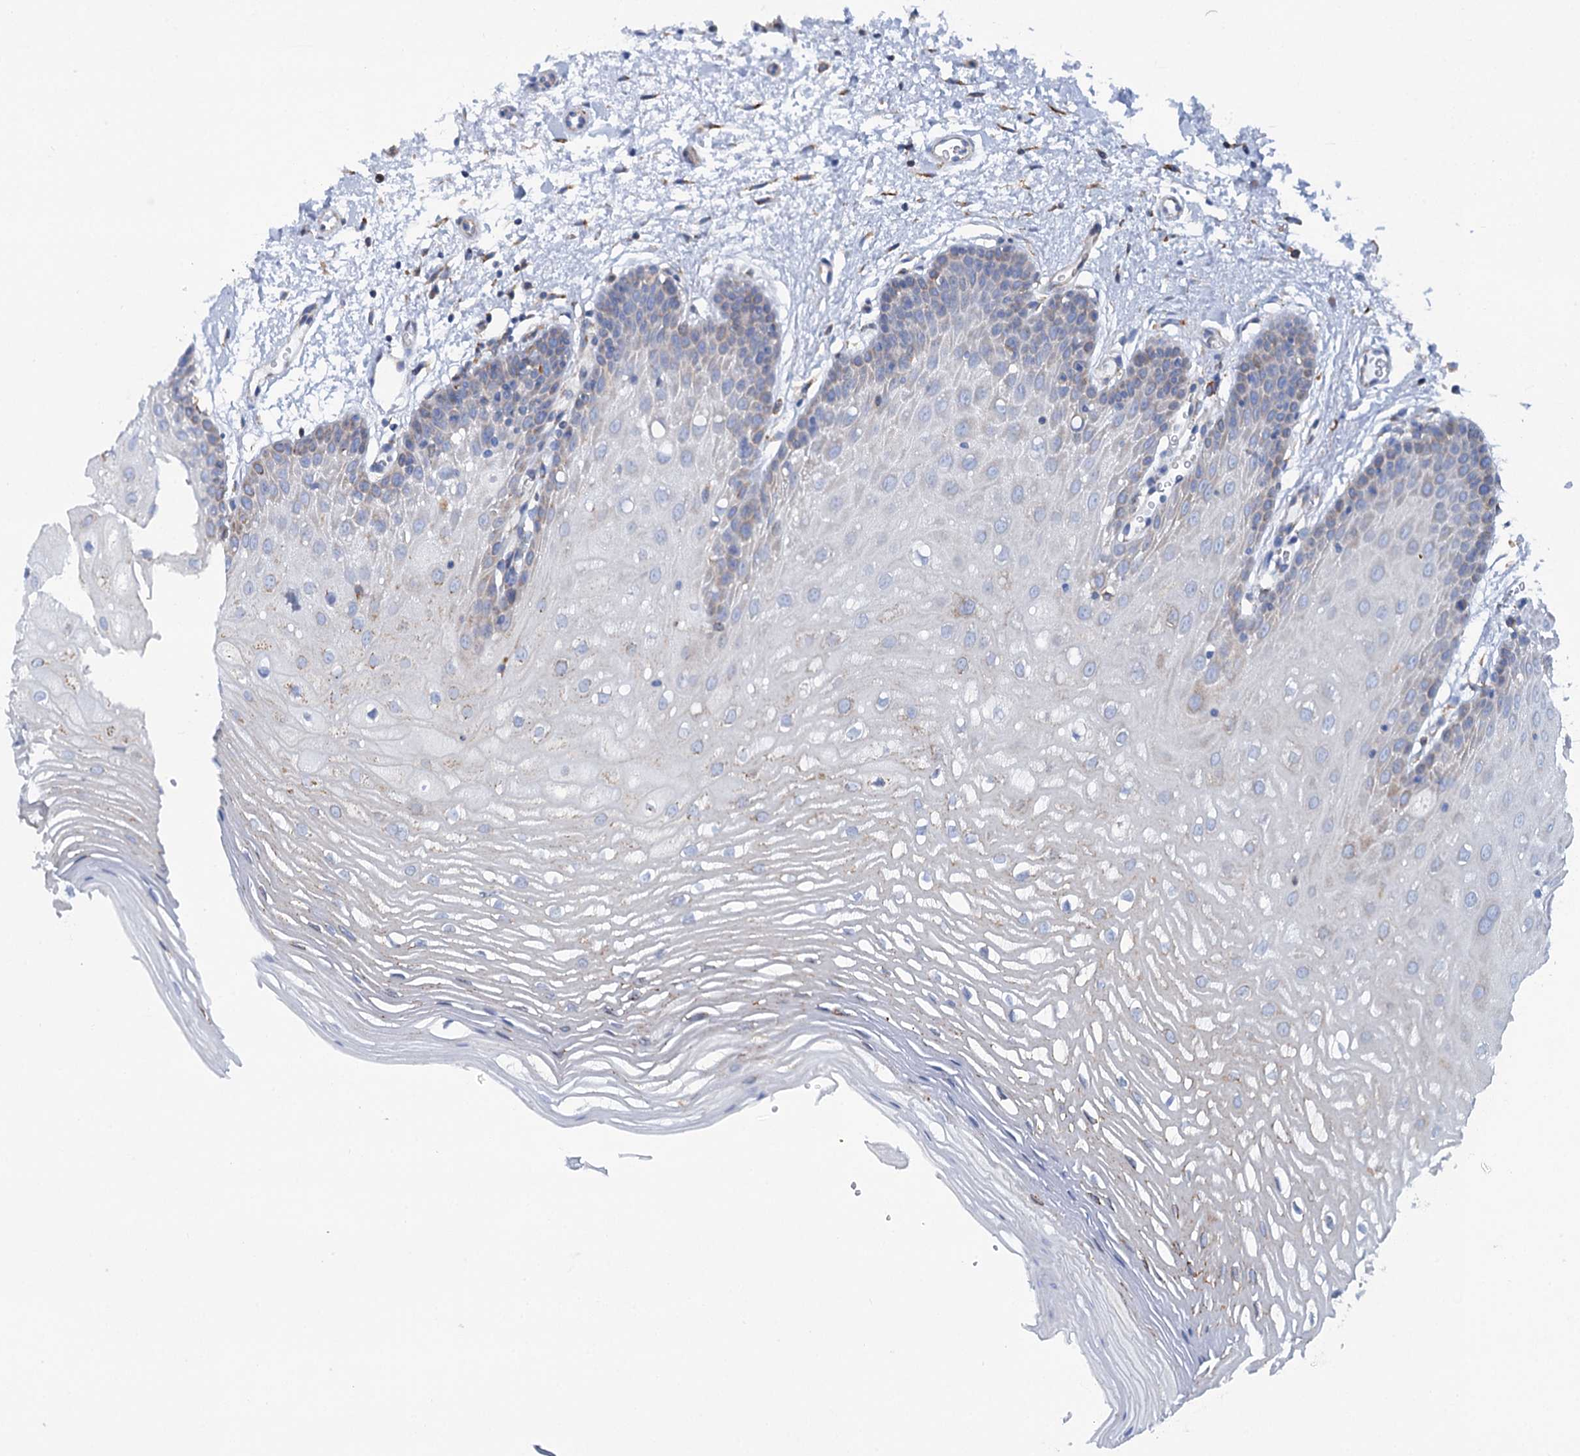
{"staining": {"intensity": "weak", "quantity": "25%-75%", "location": "cytoplasmic/membranous"}, "tissue": "oral mucosa", "cell_type": "Squamous epithelial cells", "image_type": "normal", "snomed": [{"axis": "morphology", "description": "Normal tissue, NOS"}, {"axis": "topography", "description": "Oral tissue"}, {"axis": "topography", "description": "Tounge, NOS"}], "caption": "A brown stain shows weak cytoplasmic/membranous staining of a protein in squamous epithelial cells of normal oral mucosa. (Brightfield microscopy of DAB IHC at high magnification).", "gene": "SHE", "patient": {"sex": "female", "age": 73}}